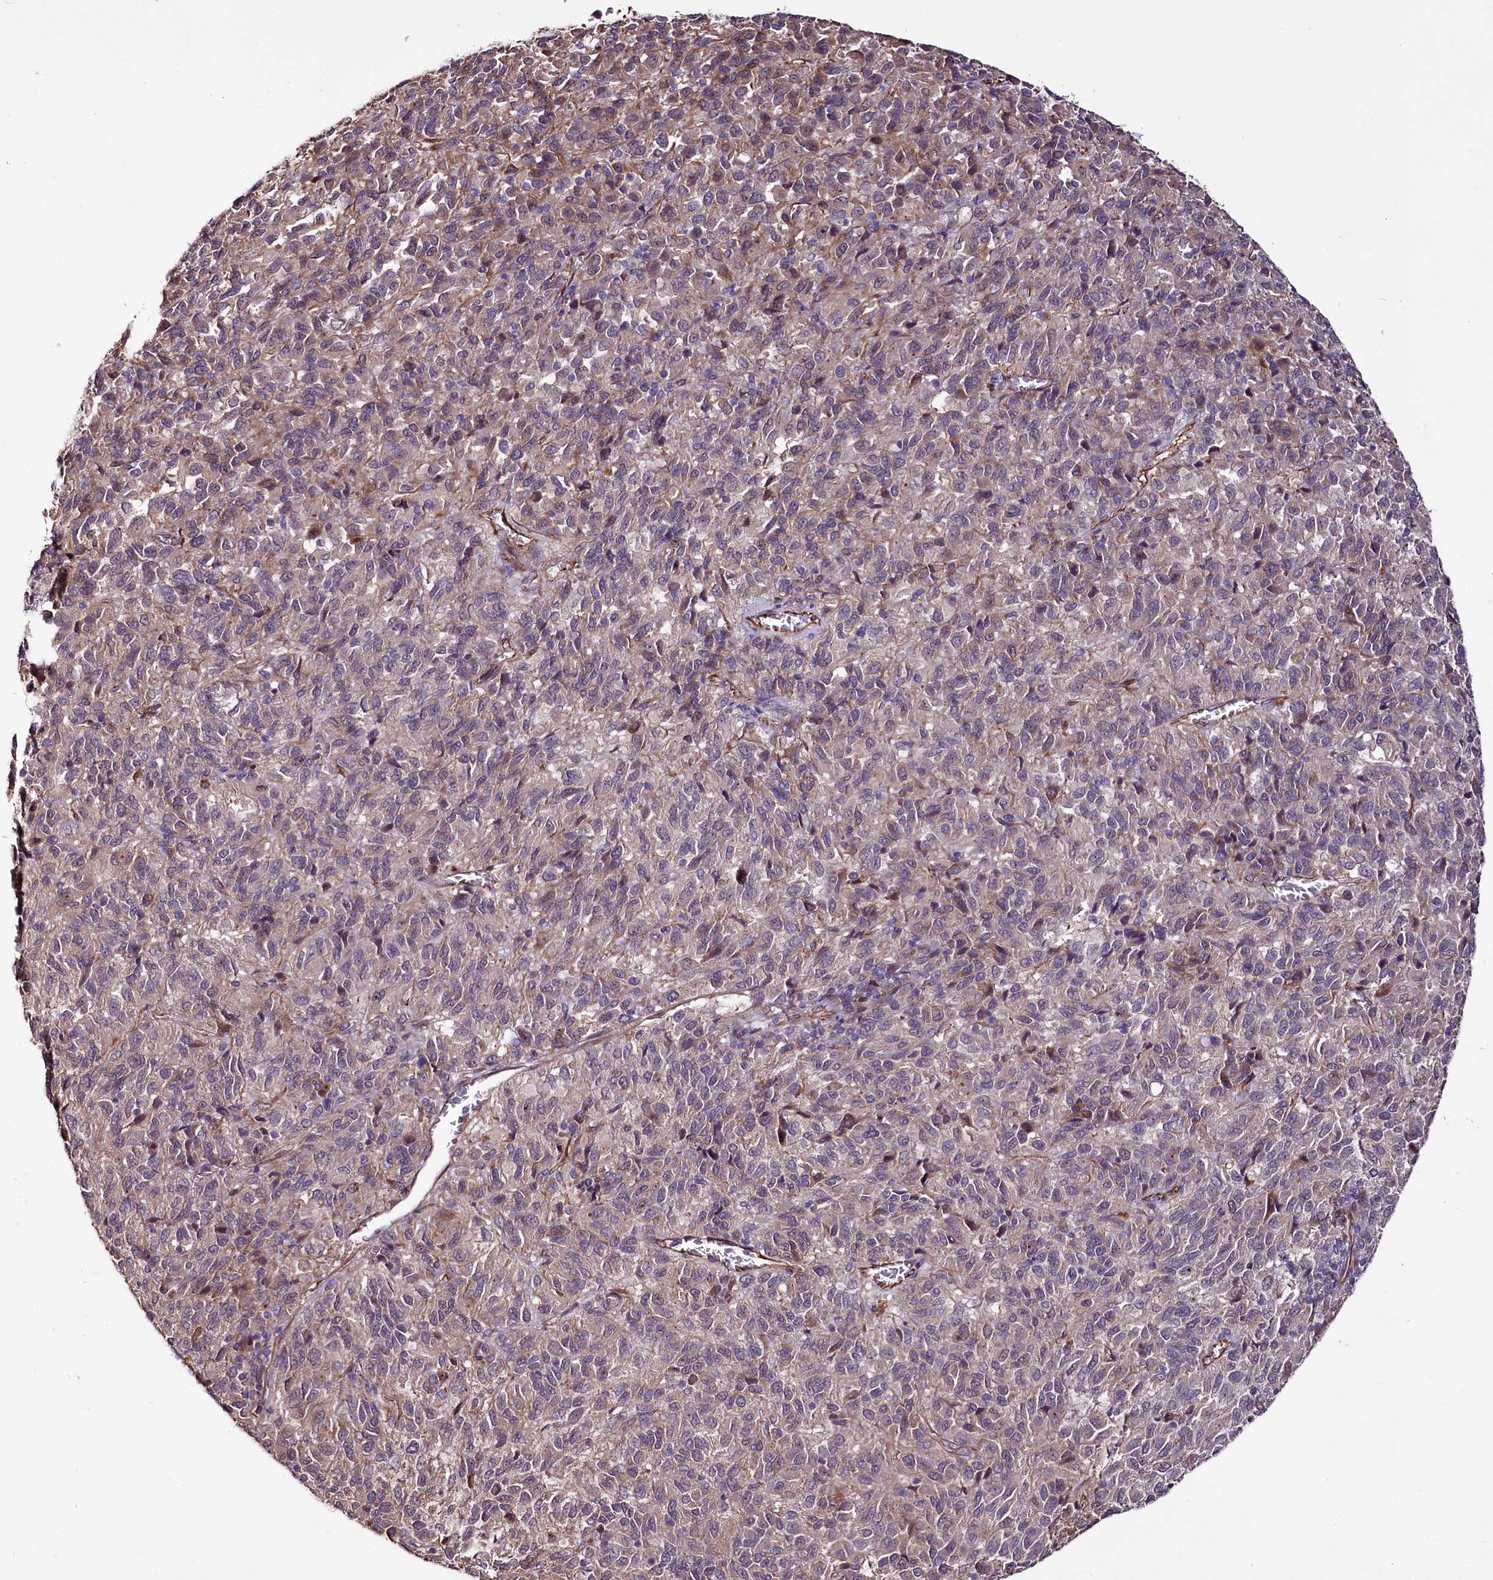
{"staining": {"intensity": "weak", "quantity": "<25%", "location": "cytoplasmic/membranous"}, "tissue": "melanoma", "cell_type": "Tumor cells", "image_type": "cancer", "snomed": [{"axis": "morphology", "description": "Malignant melanoma, Metastatic site"}, {"axis": "topography", "description": "Lung"}], "caption": "Image shows no protein expression in tumor cells of malignant melanoma (metastatic site) tissue.", "gene": "TTC12", "patient": {"sex": "male", "age": 64}}